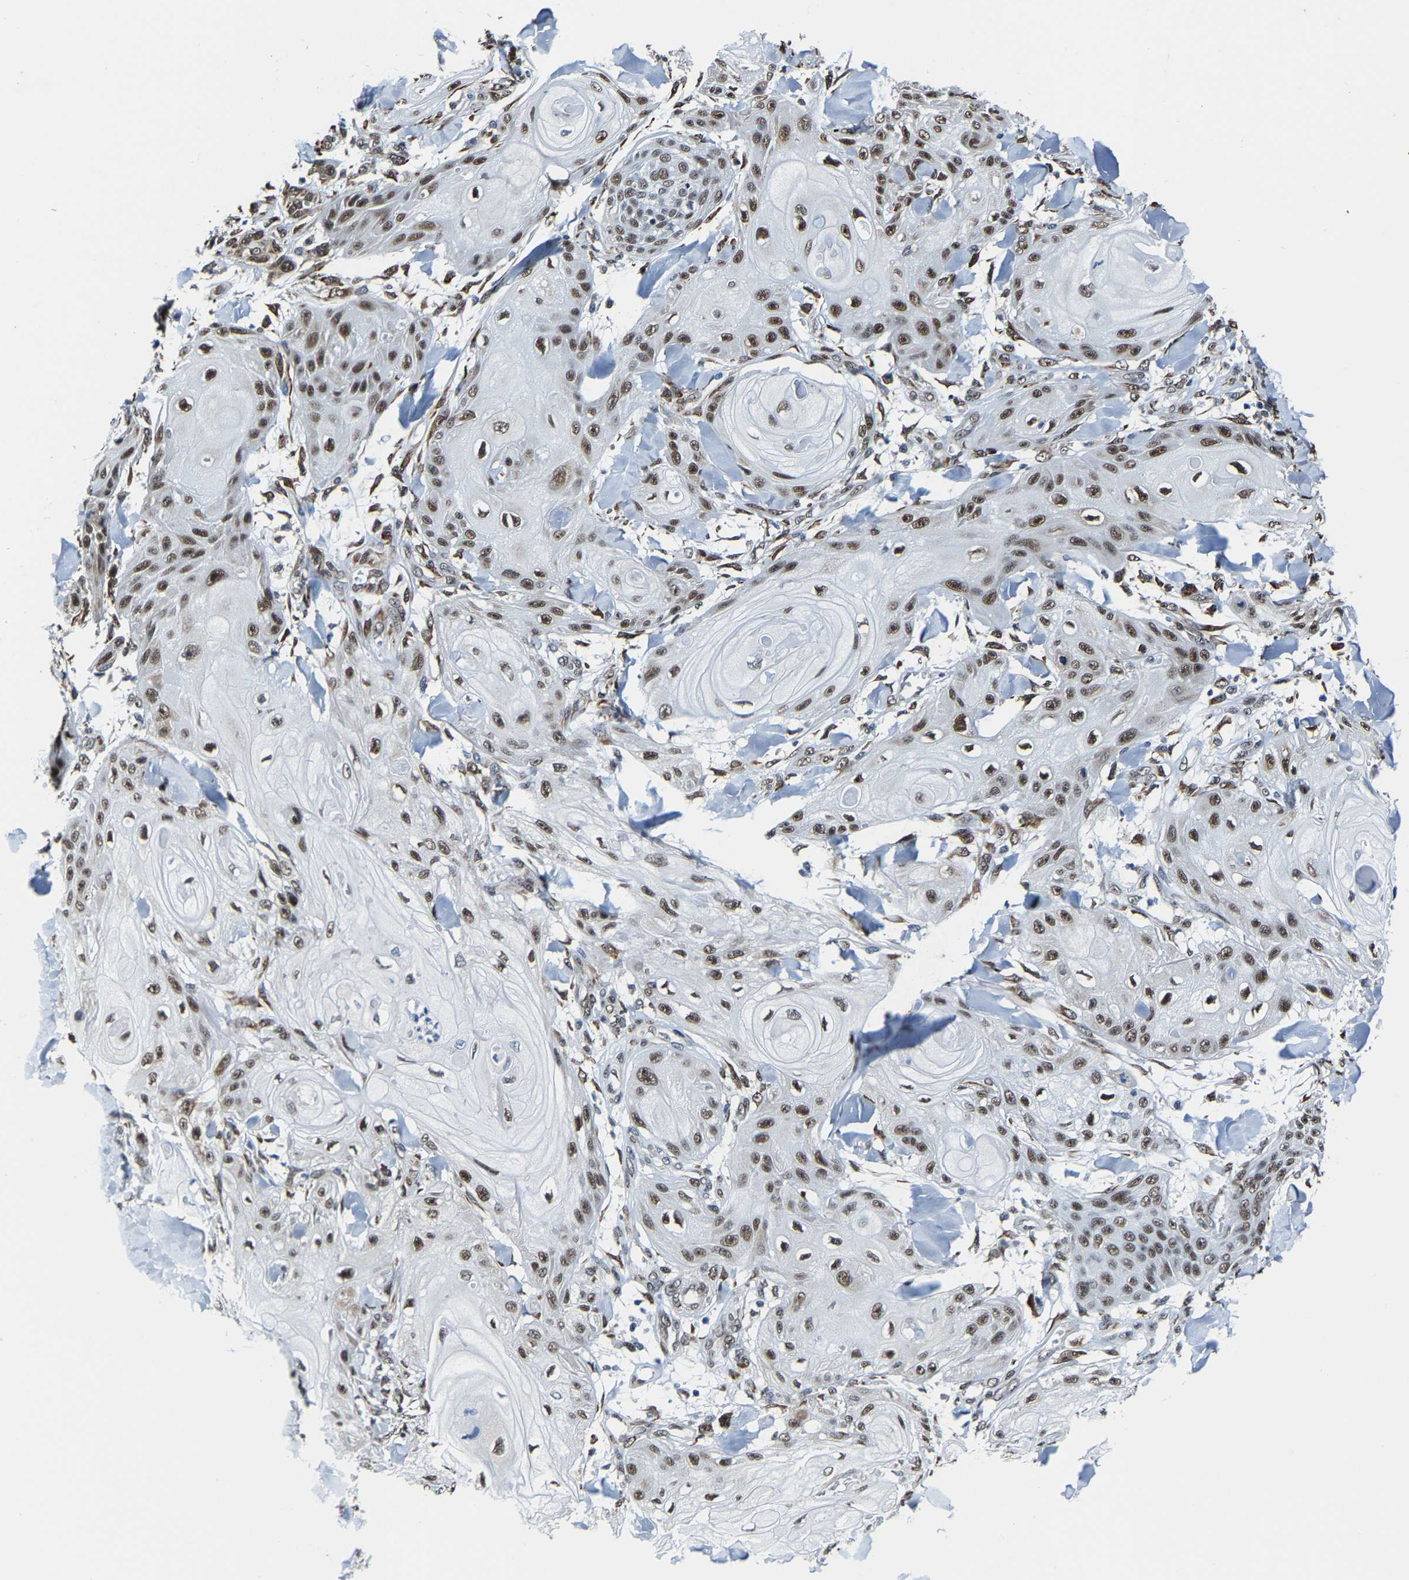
{"staining": {"intensity": "strong", "quantity": ">75%", "location": "nuclear"}, "tissue": "skin cancer", "cell_type": "Tumor cells", "image_type": "cancer", "snomed": [{"axis": "morphology", "description": "Squamous cell carcinoma, NOS"}, {"axis": "topography", "description": "Skin"}], "caption": "Immunohistochemical staining of human squamous cell carcinoma (skin) demonstrates high levels of strong nuclear protein expression in about >75% of tumor cells.", "gene": "METTL1", "patient": {"sex": "male", "age": 74}}